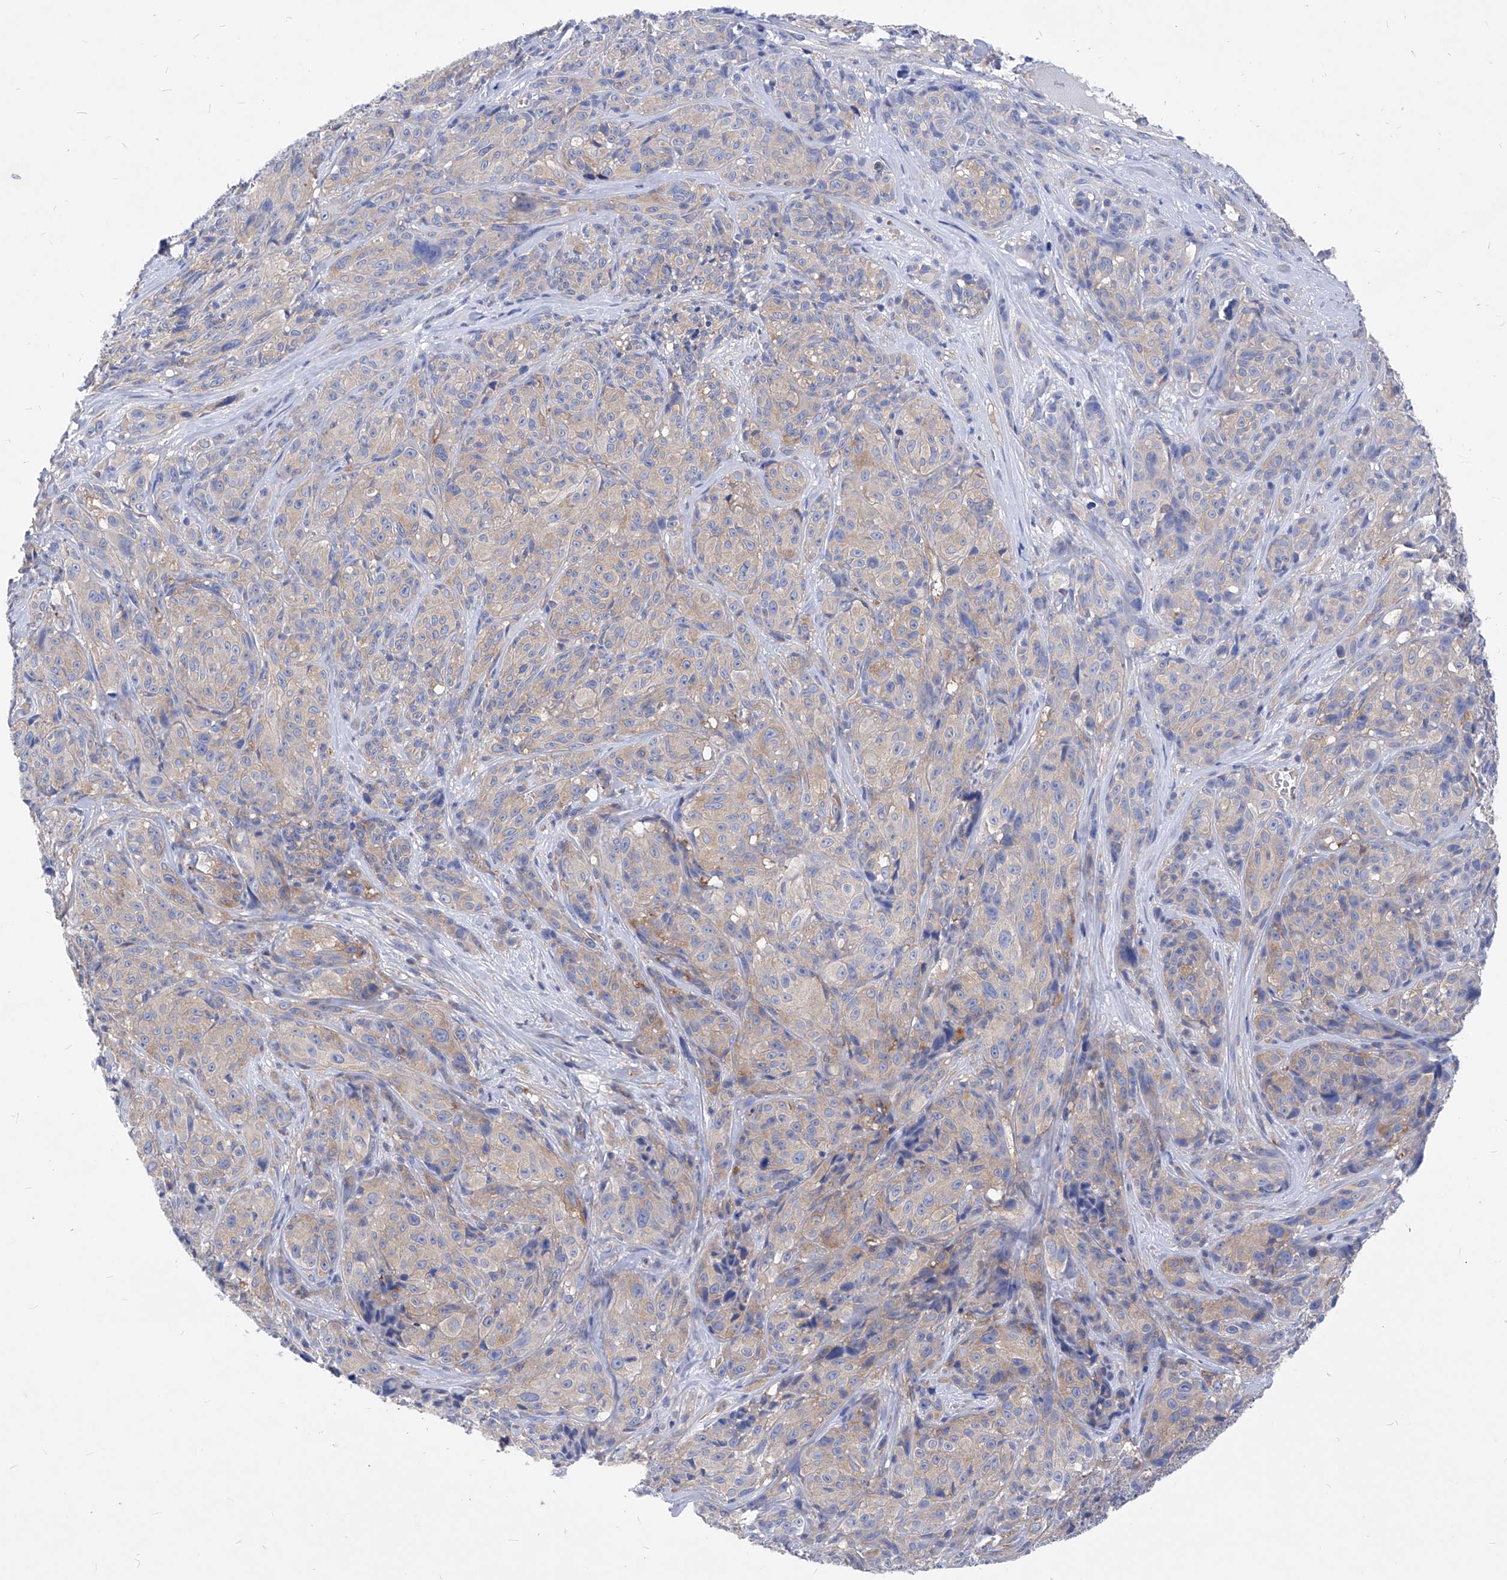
{"staining": {"intensity": "weak", "quantity": "<25%", "location": "cytoplasmic/membranous"}, "tissue": "melanoma", "cell_type": "Tumor cells", "image_type": "cancer", "snomed": [{"axis": "morphology", "description": "Malignant melanoma, NOS"}, {"axis": "topography", "description": "Skin"}], "caption": "A photomicrograph of human malignant melanoma is negative for staining in tumor cells.", "gene": "XPNPEP1", "patient": {"sex": "male", "age": 73}}